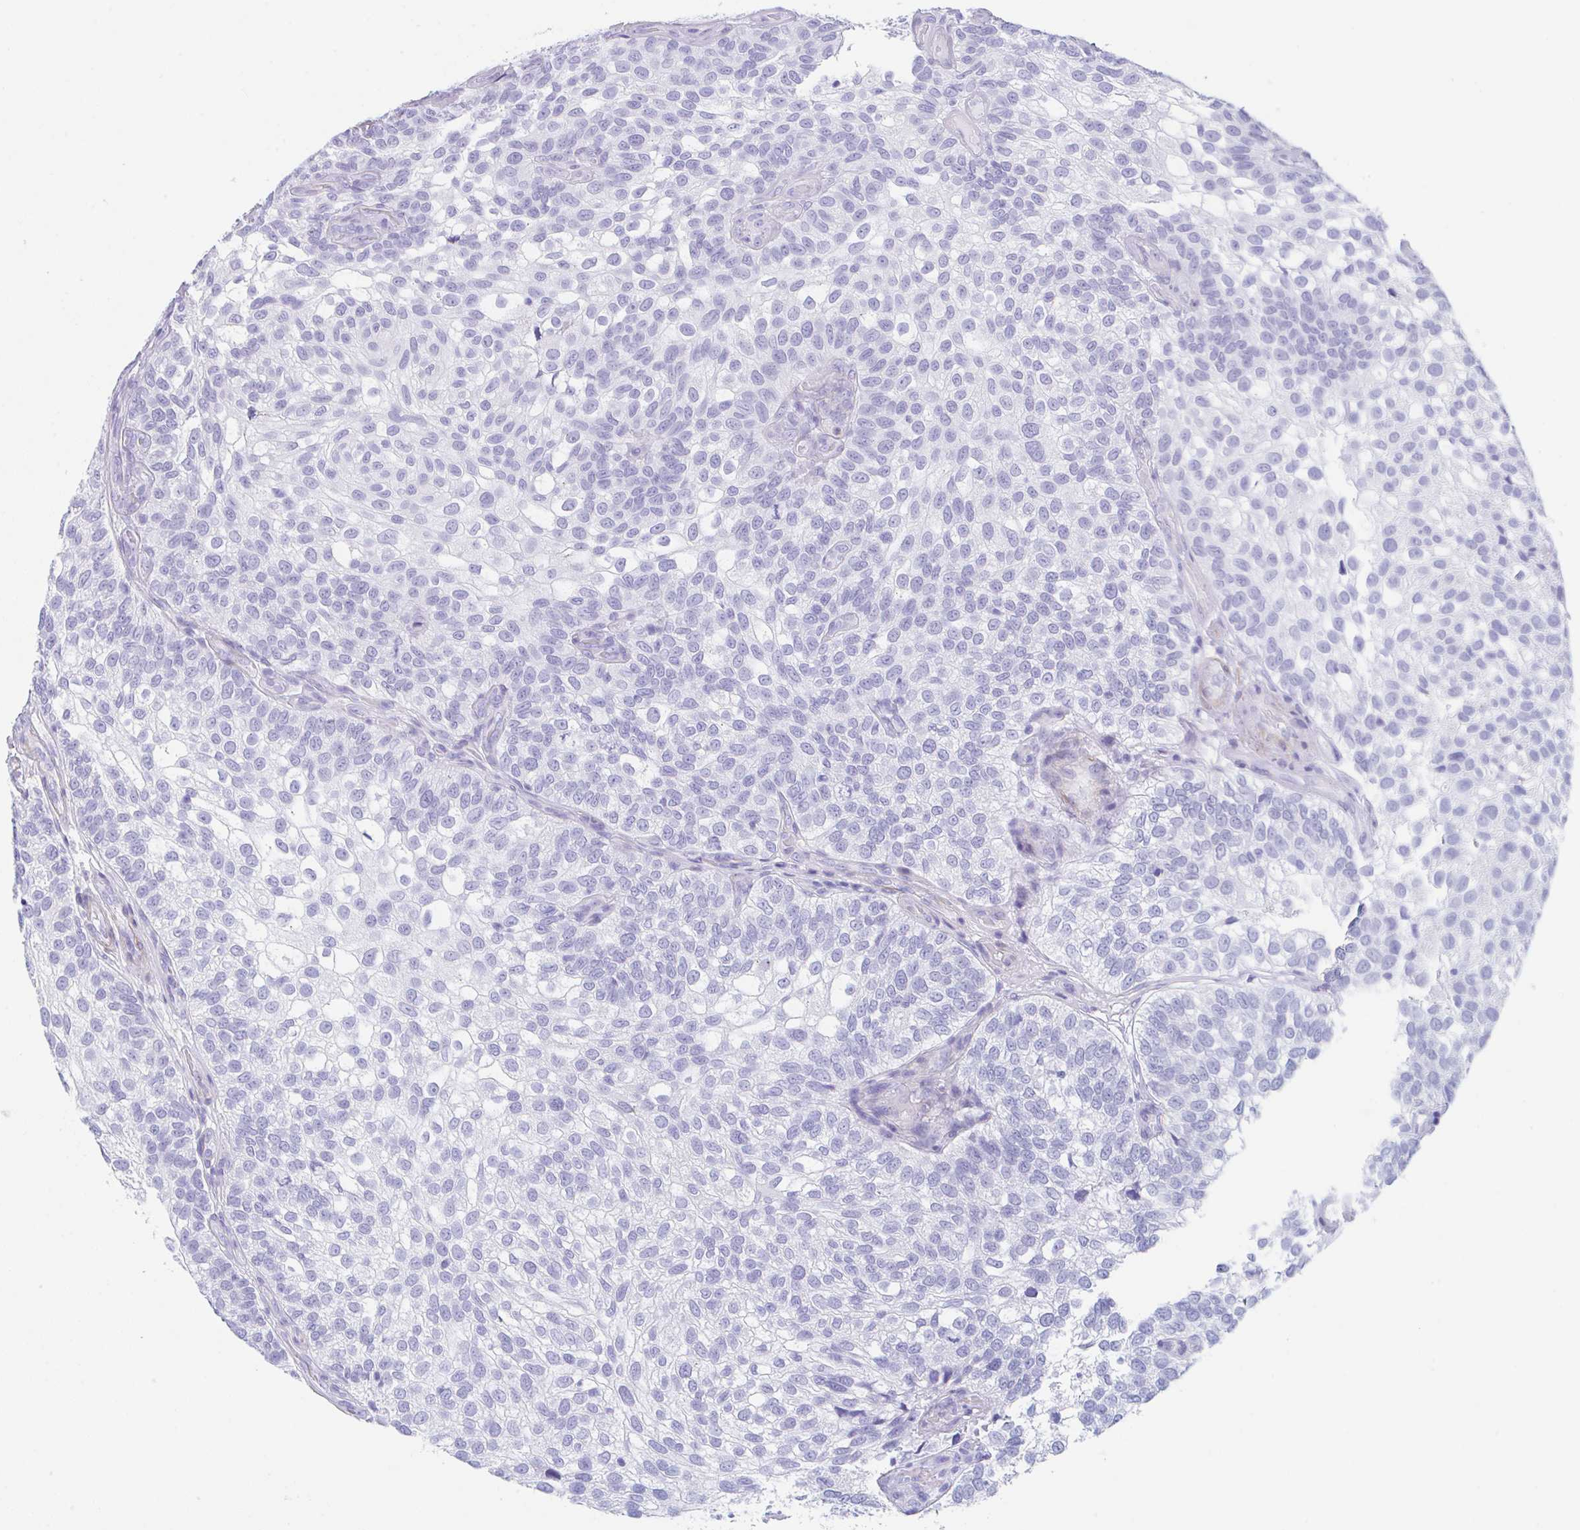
{"staining": {"intensity": "negative", "quantity": "none", "location": "none"}, "tissue": "urothelial cancer", "cell_type": "Tumor cells", "image_type": "cancer", "snomed": [{"axis": "morphology", "description": "Urothelial carcinoma, NOS"}, {"axis": "topography", "description": "Urinary bladder"}], "caption": "Immunohistochemistry of urothelial cancer shows no positivity in tumor cells.", "gene": "TAS2R41", "patient": {"sex": "male", "age": 87}}